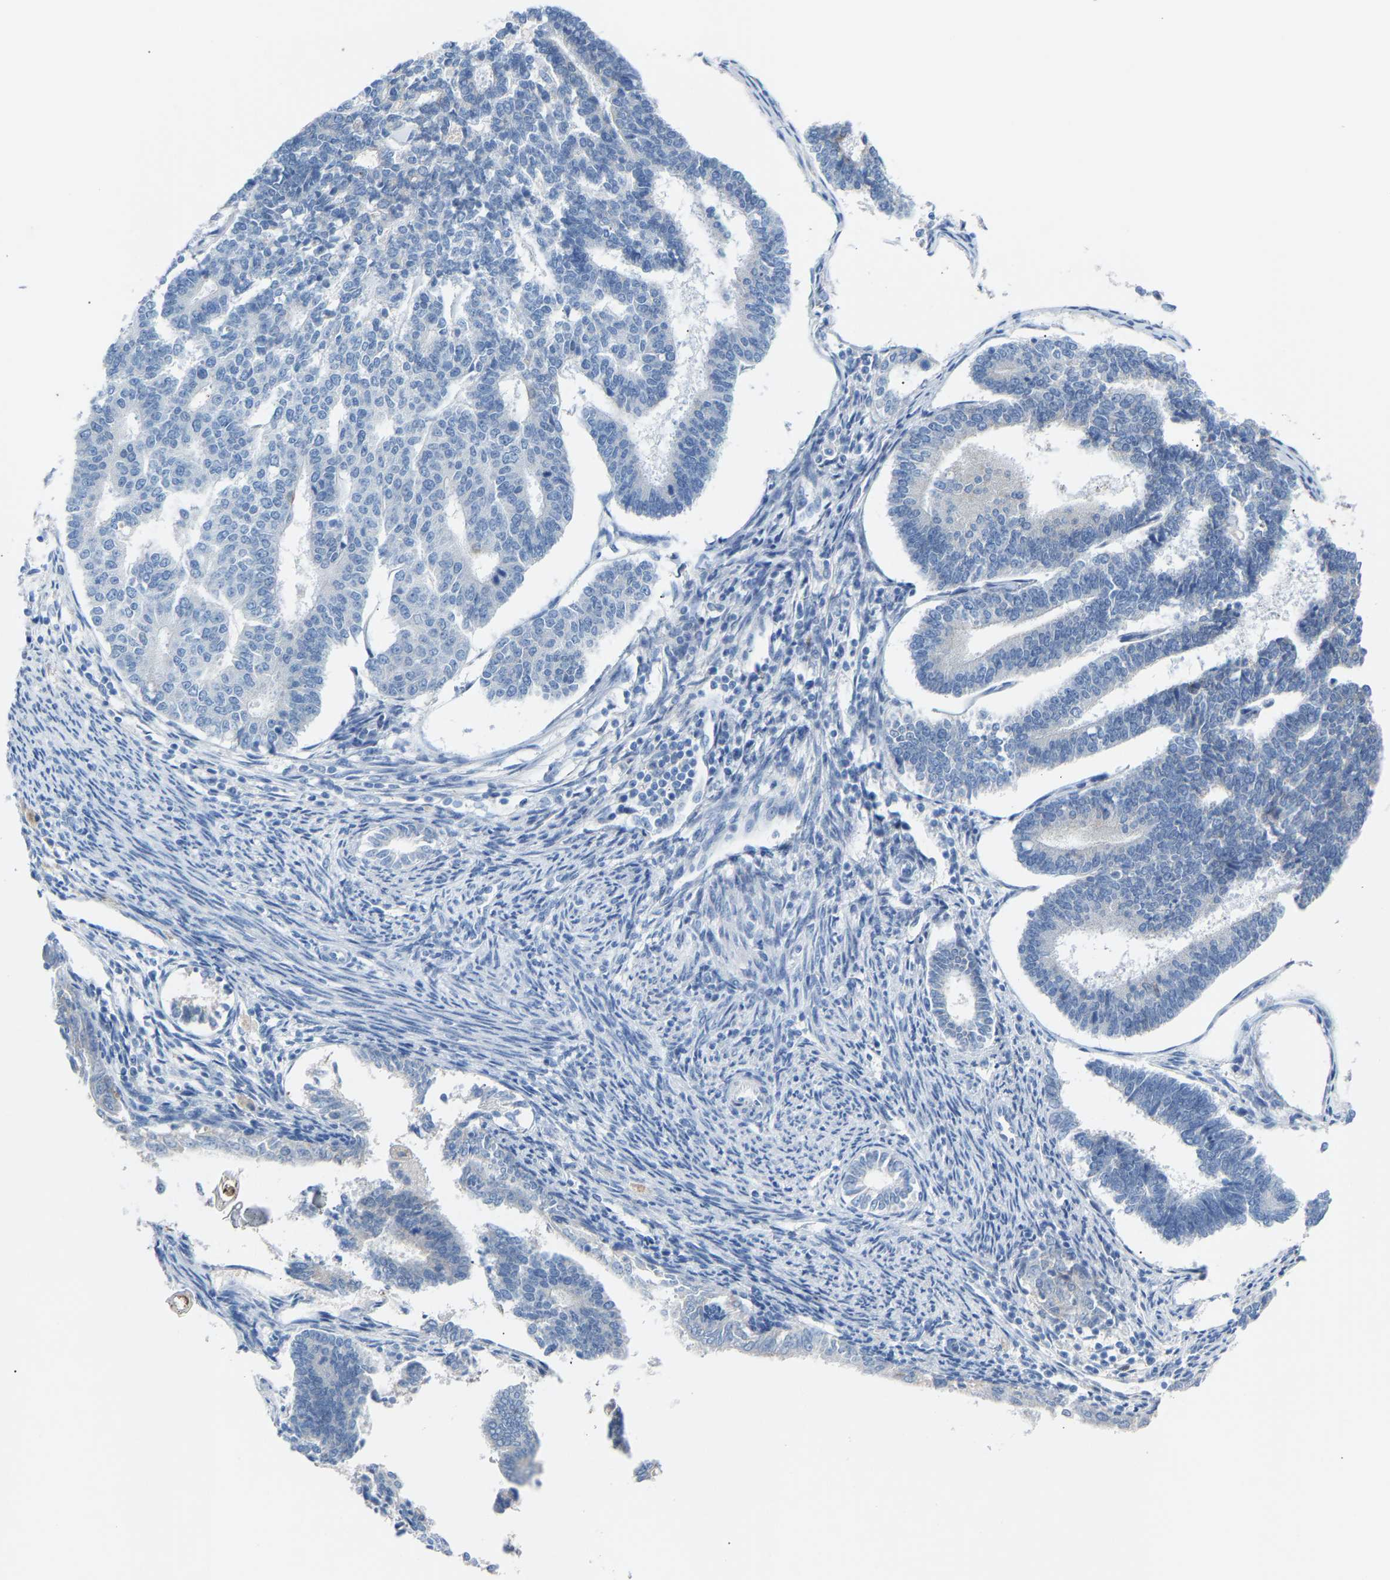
{"staining": {"intensity": "negative", "quantity": "none", "location": "none"}, "tissue": "endometrial cancer", "cell_type": "Tumor cells", "image_type": "cancer", "snomed": [{"axis": "morphology", "description": "Adenocarcinoma, NOS"}, {"axis": "topography", "description": "Endometrium"}], "caption": "Immunohistochemistry (IHC) micrograph of neoplastic tissue: endometrial cancer (adenocarcinoma) stained with DAB demonstrates no significant protein positivity in tumor cells.", "gene": "PEX1", "patient": {"sex": "female", "age": 70}}